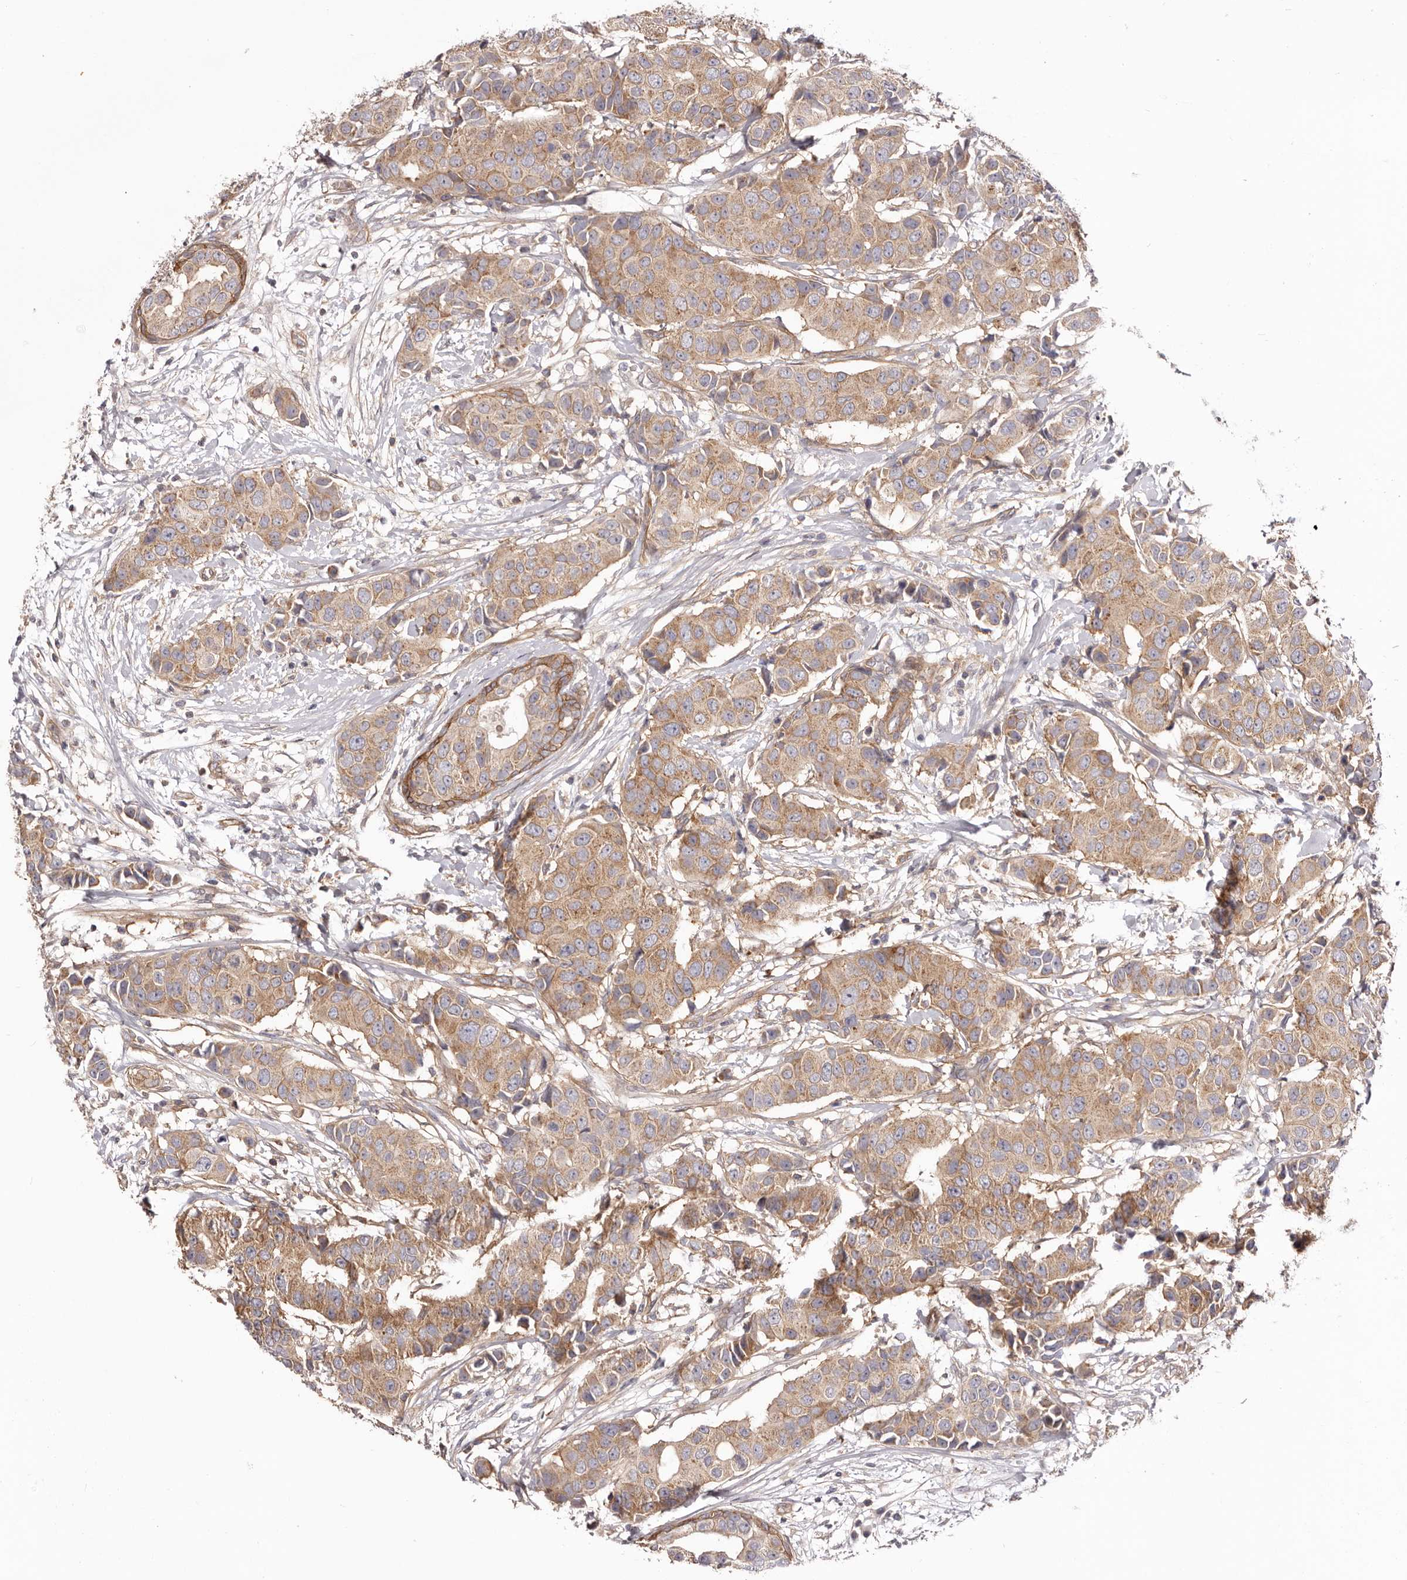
{"staining": {"intensity": "weak", "quantity": ">75%", "location": "cytoplasmic/membranous"}, "tissue": "breast cancer", "cell_type": "Tumor cells", "image_type": "cancer", "snomed": [{"axis": "morphology", "description": "Normal tissue, NOS"}, {"axis": "morphology", "description": "Duct carcinoma"}, {"axis": "topography", "description": "Breast"}], "caption": "Immunohistochemistry image of neoplastic tissue: breast cancer stained using immunohistochemistry shows low levels of weak protein expression localized specifically in the cytoplasmic/membranous of tumor cells, appearing as a cytoplasmic/membranous brown color.", "gene": "DMRT2", "patient": {"sex": "female", "age": 39}}